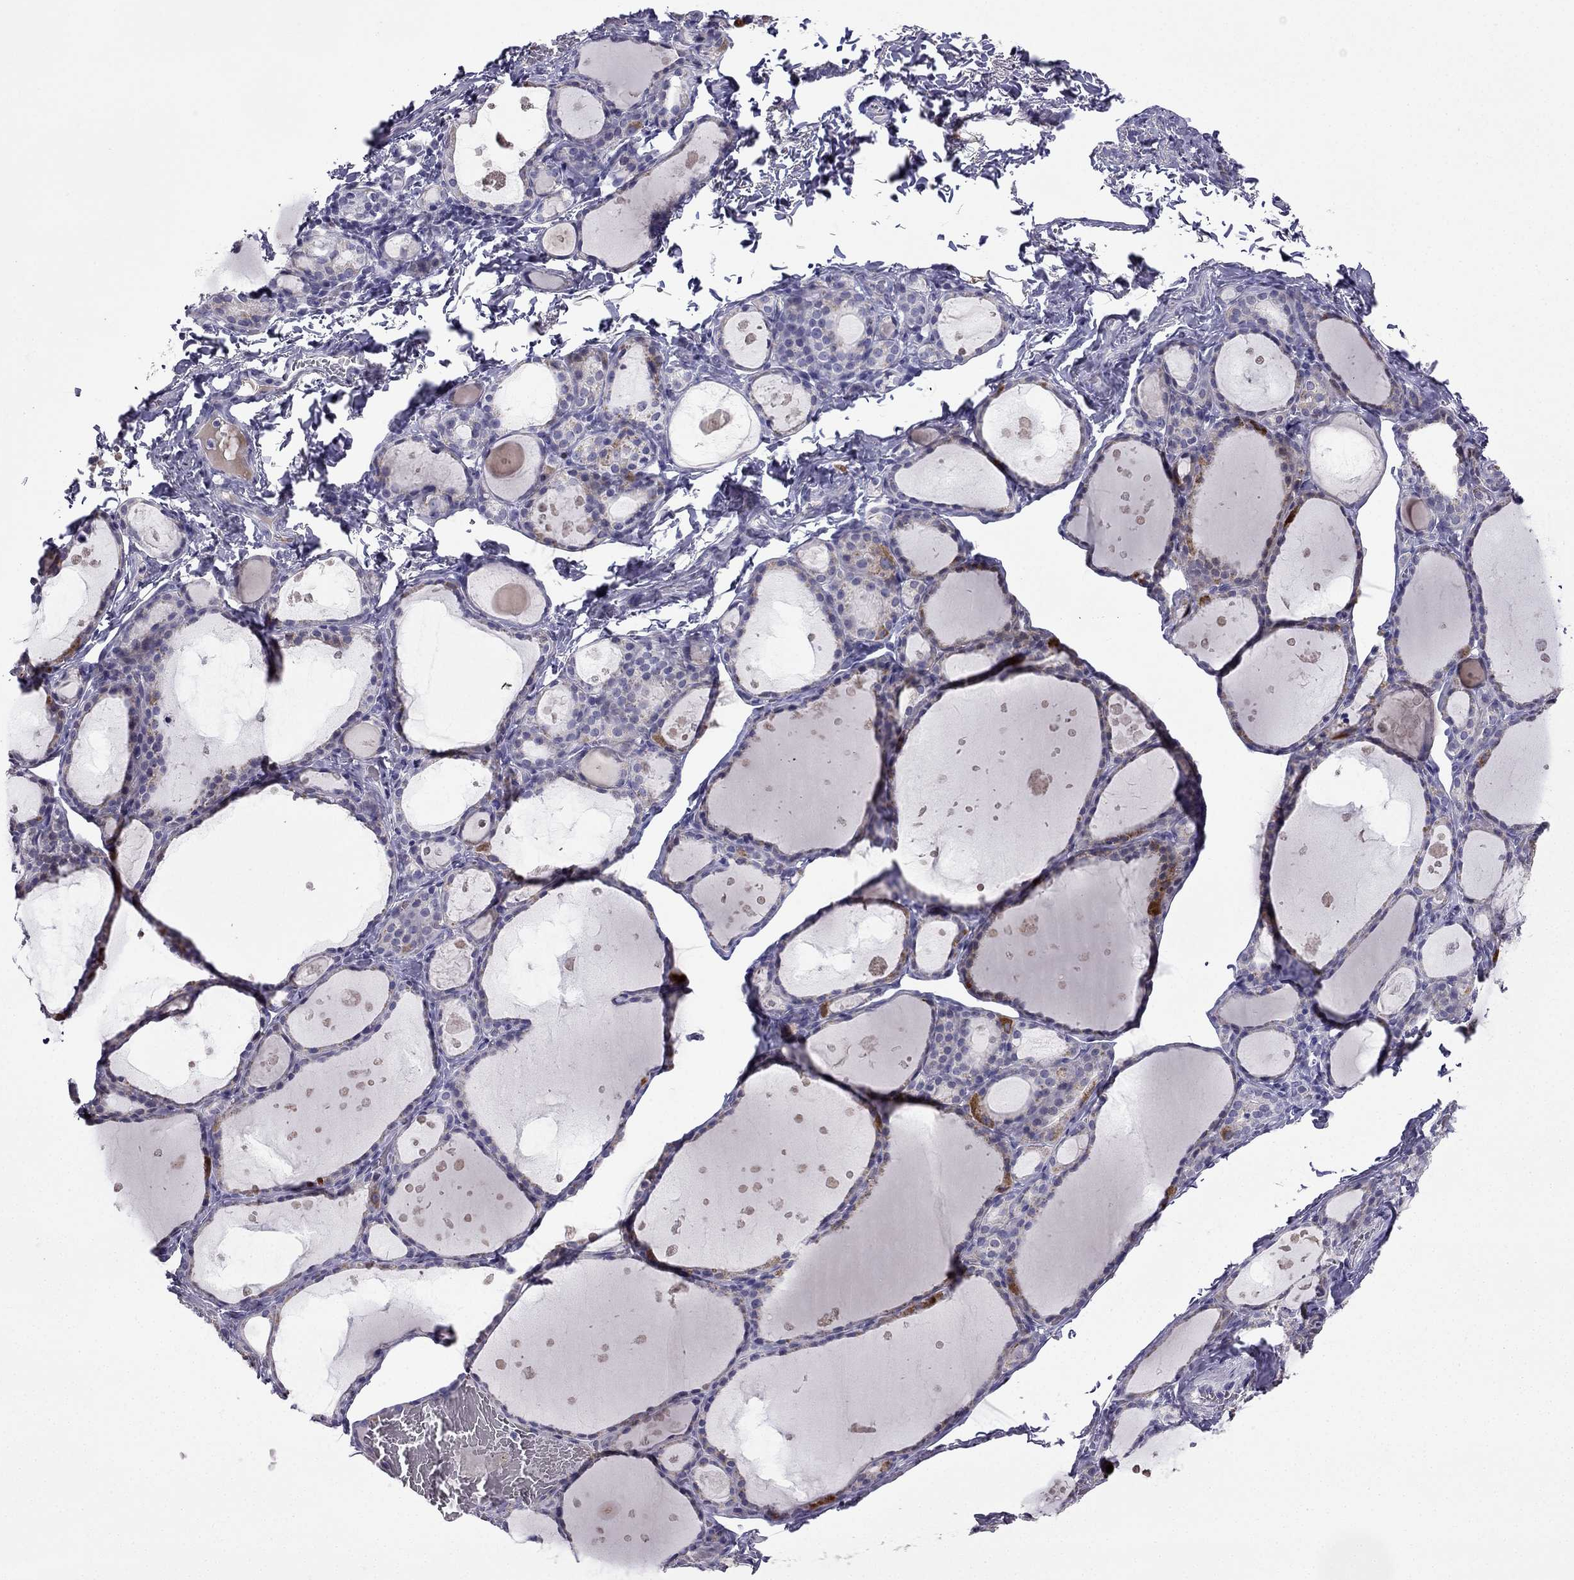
{"staining": {"intensity": "negative", "quantity": "none", "location": "none"}, "tissue": "thyroid gland", "cell_type": "Glandular cells", "image_type": "normal", "snomed": [{"axis": "morphology", "description": "Normal tissue, NOS"}, {"axis": "topography", "description": "Thyroid gland"}], "caption": "Immunohistochemical staining of unremarkable human thyroid gland exhibits no significant staining in glandular cells. Brightfield microscopy of immunohistochemistry (IHC) stained with DAB (brown) and hematoxylin (blue), captured at high magnification.", "gene": "UHRF1", "patient": {"sex": "male", "age": 68}}